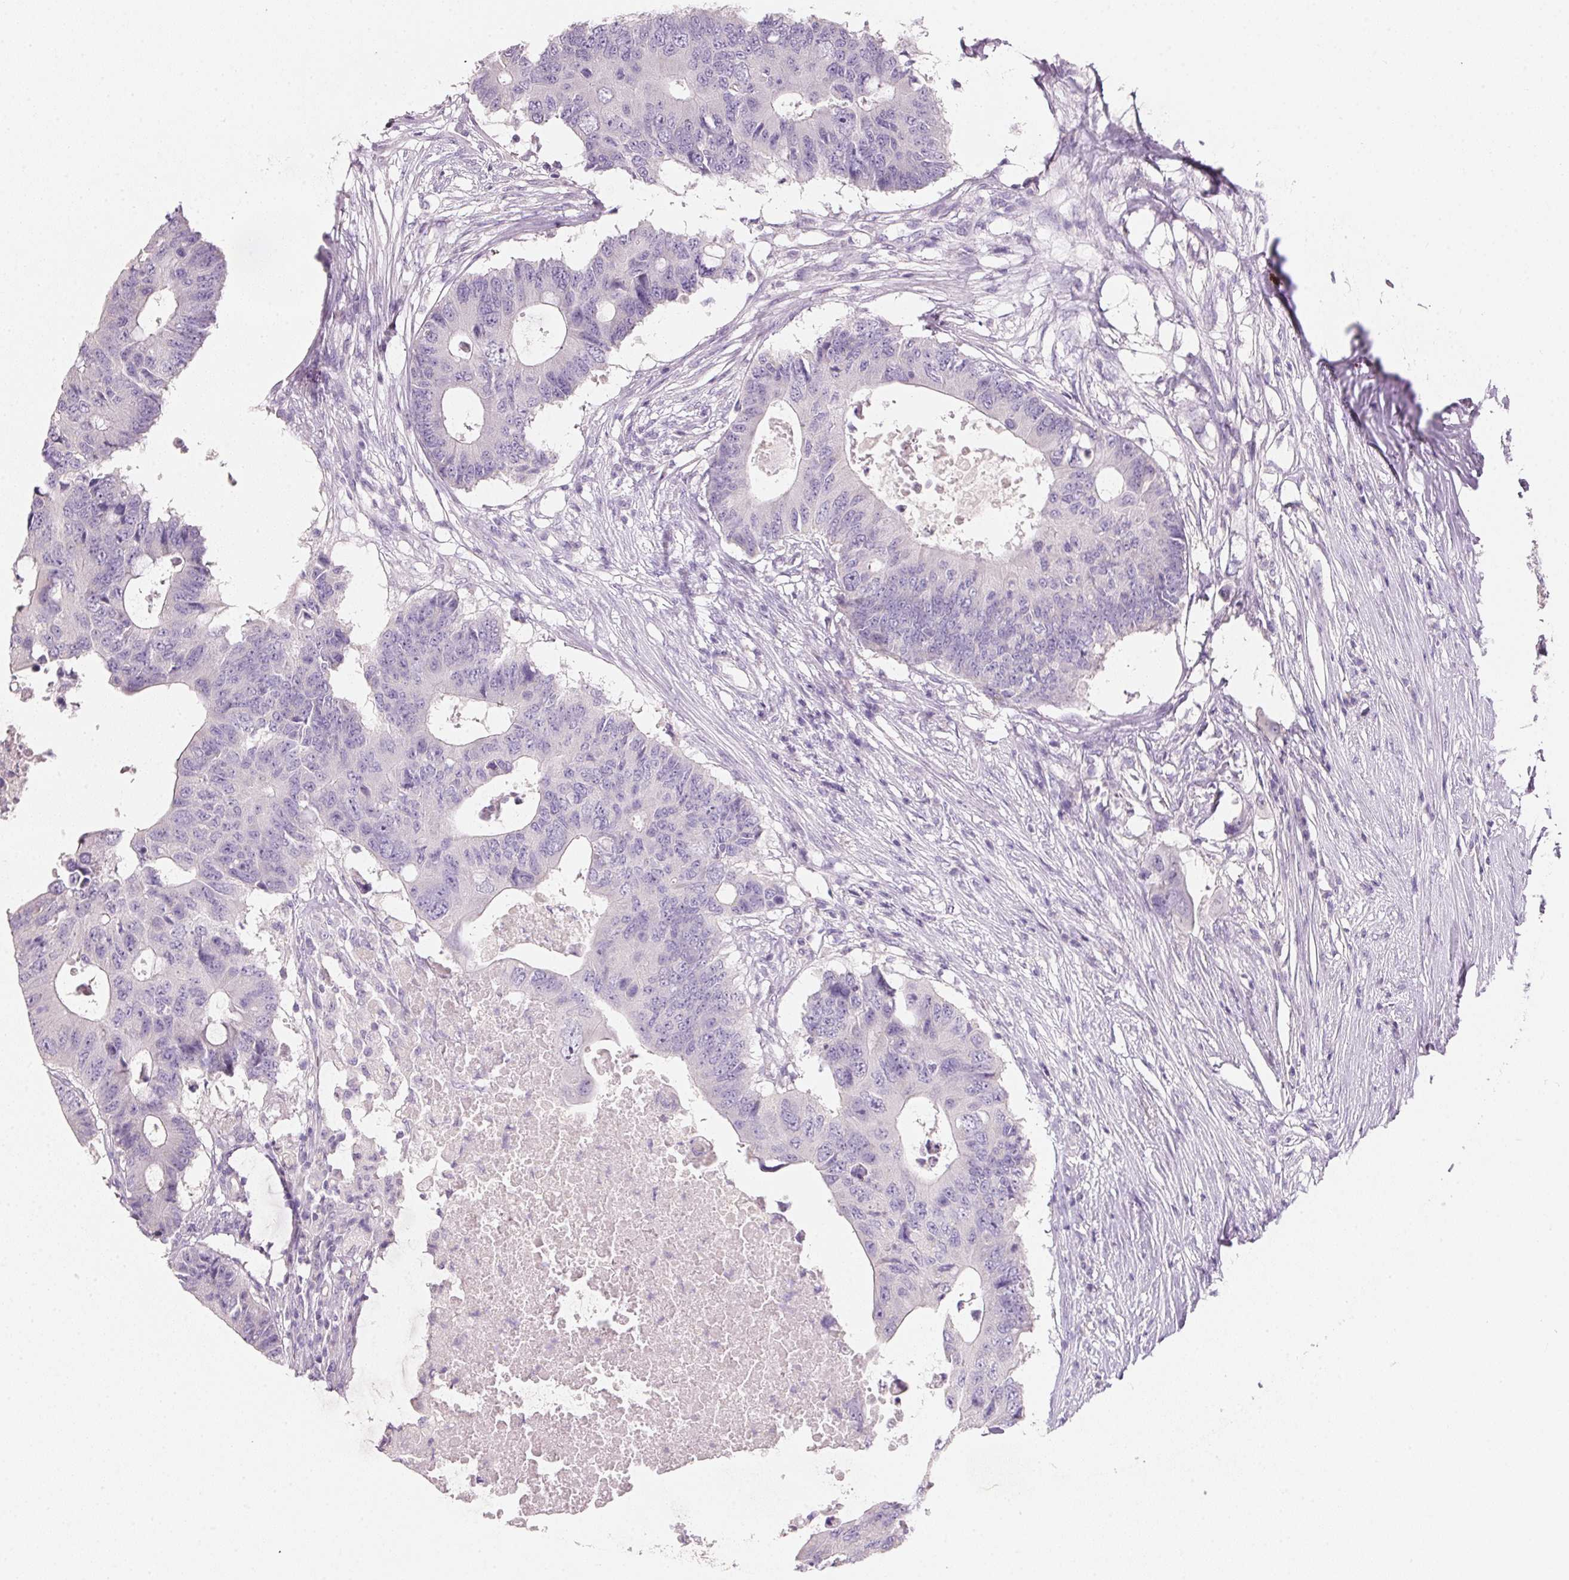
{"staining": {"intensity": "negative", "quantity": "none", "location": "none"}, "tissue": "colorectal cancer", "cell_type": "Tumor cells", "image_type": "cancer", "snomed": [{"axis": "morphology", "description": "Adenocarcinoma, NOS"}, {"axis": "topography", "description": "Colon"}], "caption": "Tumor cells are negative for brown protein staining in colorectal cancer (adenocarcinoma).", "gene": "HSD17B1", "patient": {"sex": "male", "age": 71}}